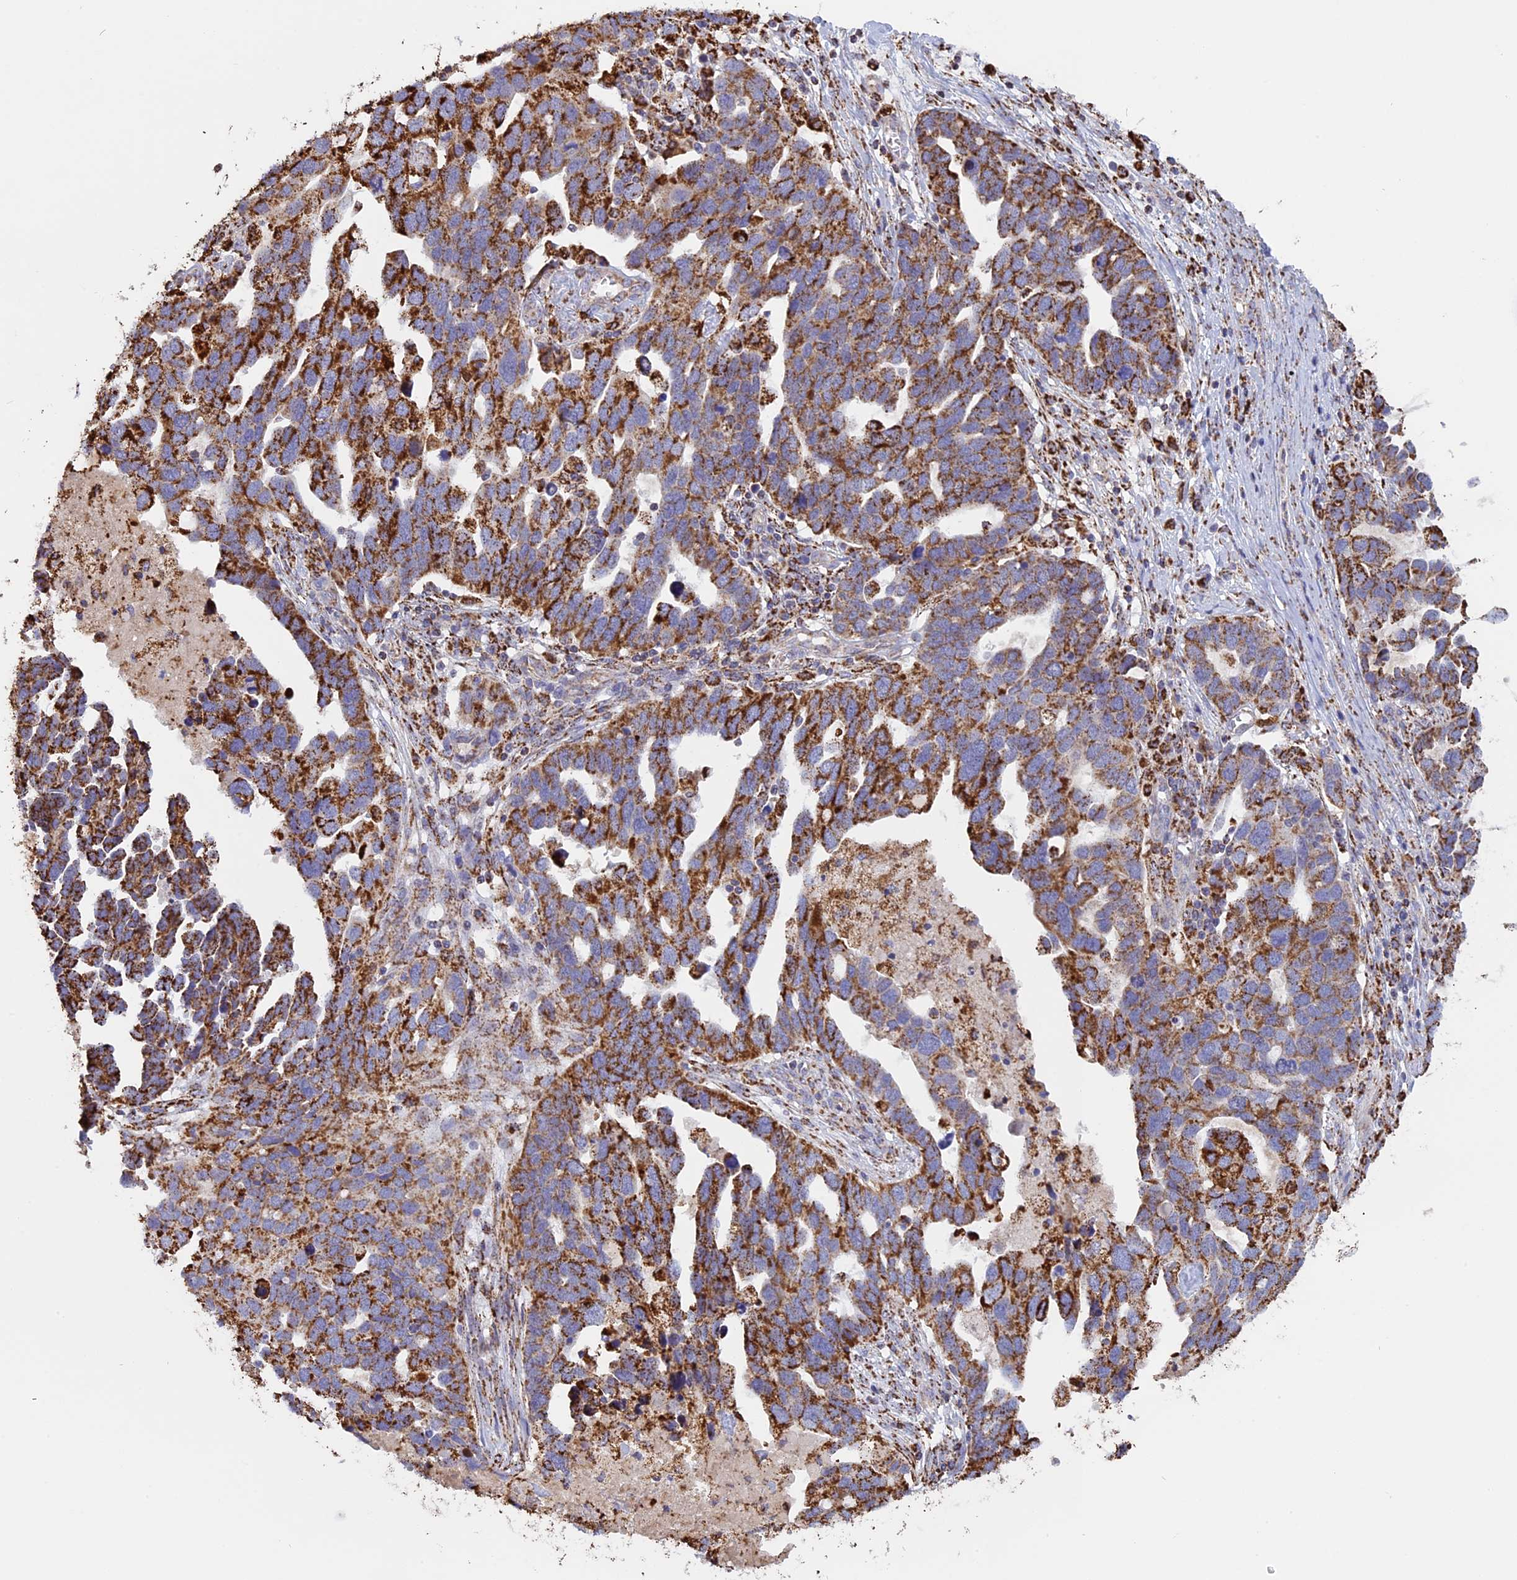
{"staining": {"intensity": "moderate", "quantity": ">75%", "location": "cytoplasmic/membranous"}, "tissue": "ovarian cancer", "cell_type": "Tumor cells", "image_type": "cancer", "snomed": [{"axis": "morphology", "description": "Cystadenocarcinoma, serous, NOS"}, {"axis": "topography", "description": "Ovary"}], "caption": "A micrograph of ovarian cancer stained for a protein shows moderate cytoplasmic/membranous brown staining in tumor cells. Immunohistochemistry (ihc) stains the protein in brown and the nuclei are stained blue.", "gene": "KCNG1", "patient": {"sex": "female", "age": 54}}